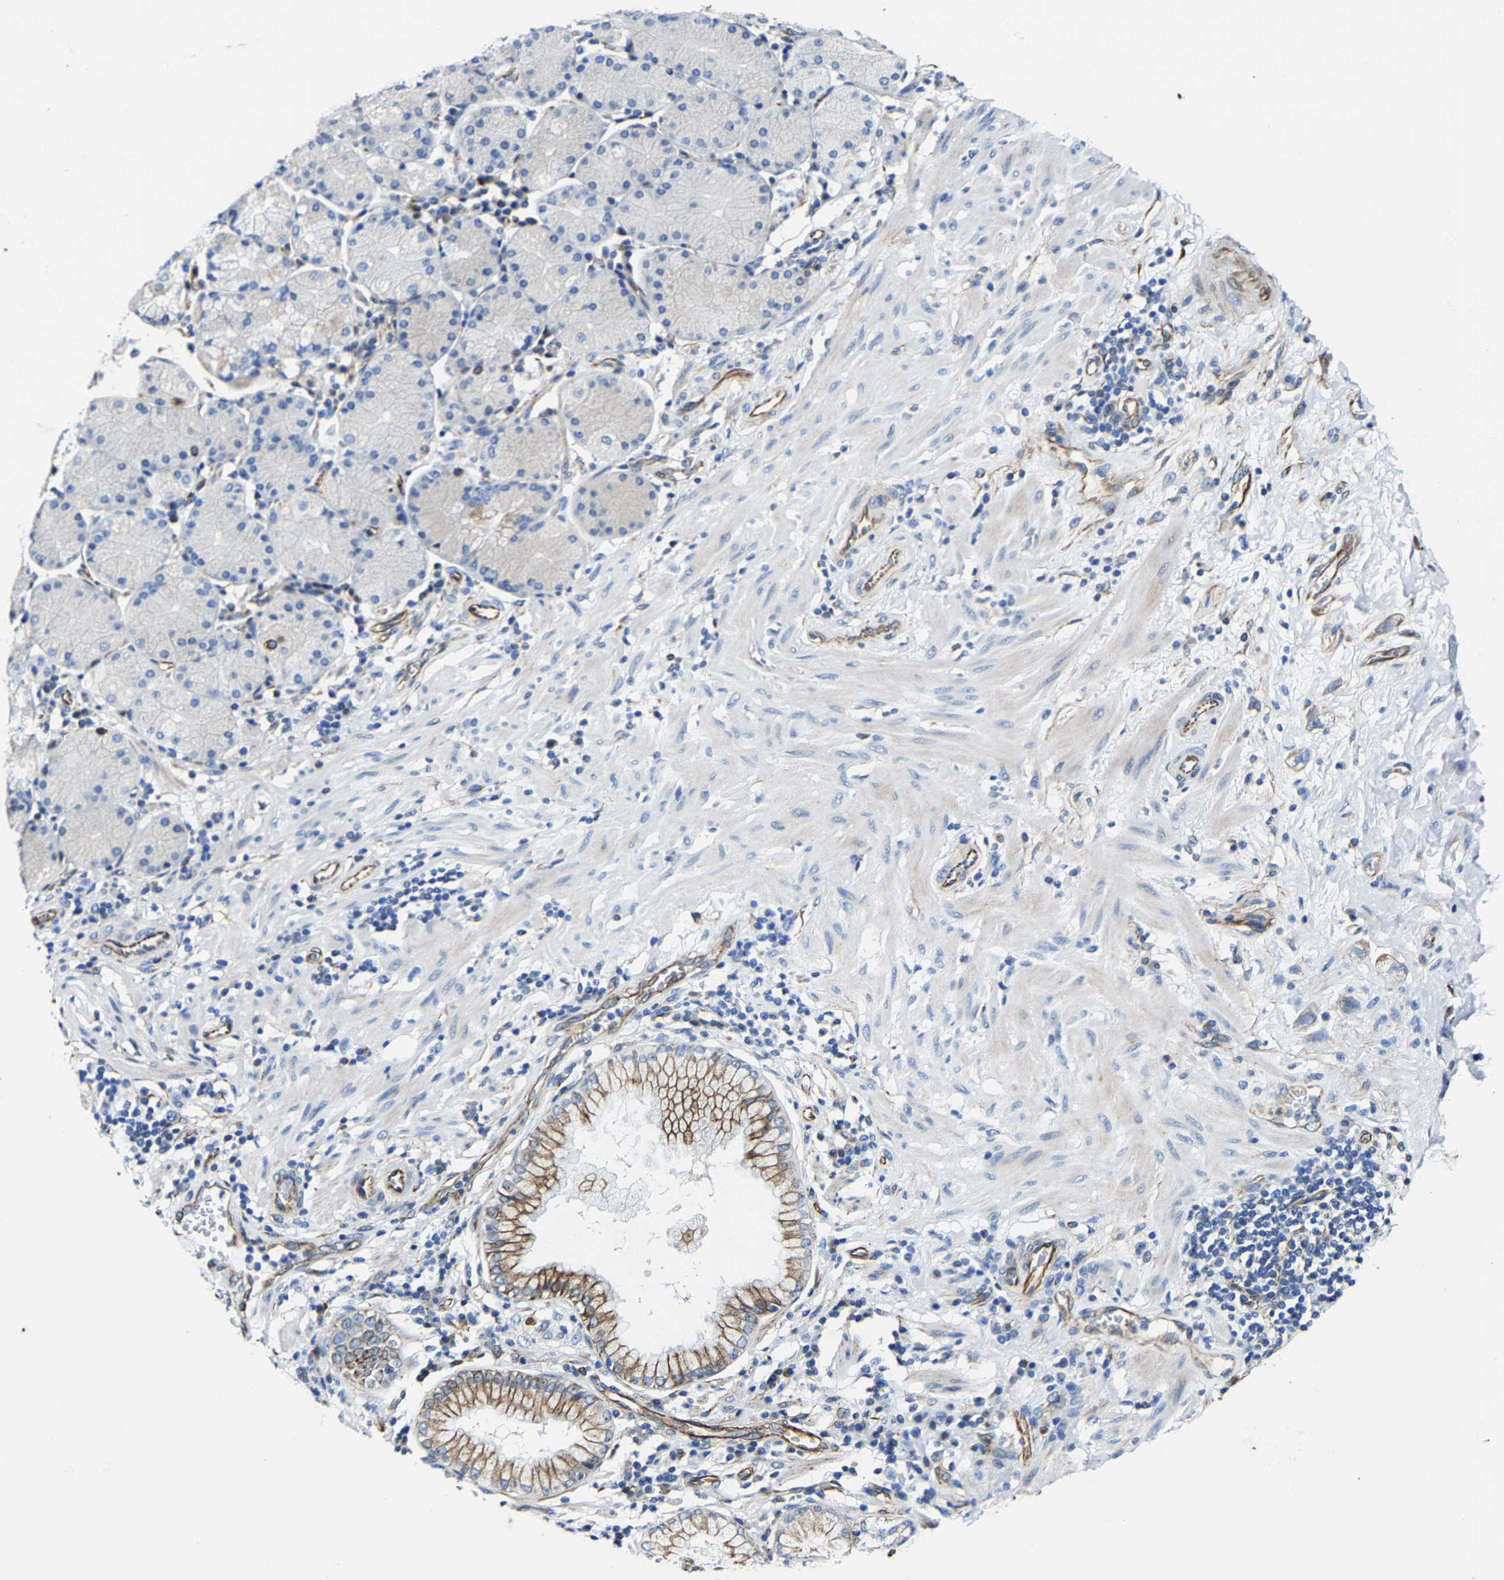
{"staining": {"intensity": "moderate", "quantity": ">75%", "location": "cytoplasmic/membranous"}, "tissue": "stomach cancer", "cell_type": "Tumor cells", "image_type": "cancer", "snomed": [{"axis": "morphology", "description": "Adenocarcinoma, NOS"}, {"axis": "topography", "description": "Stomach"}], "caption": "Immunohistochemical staining of stomach cancer demonstrates medium levels of moderate cytoplasmic/membranous positivity in approximately >75% of tumor cells.", "gene": "MMEL1", "patient": {"sex": "male", "age": 82}}